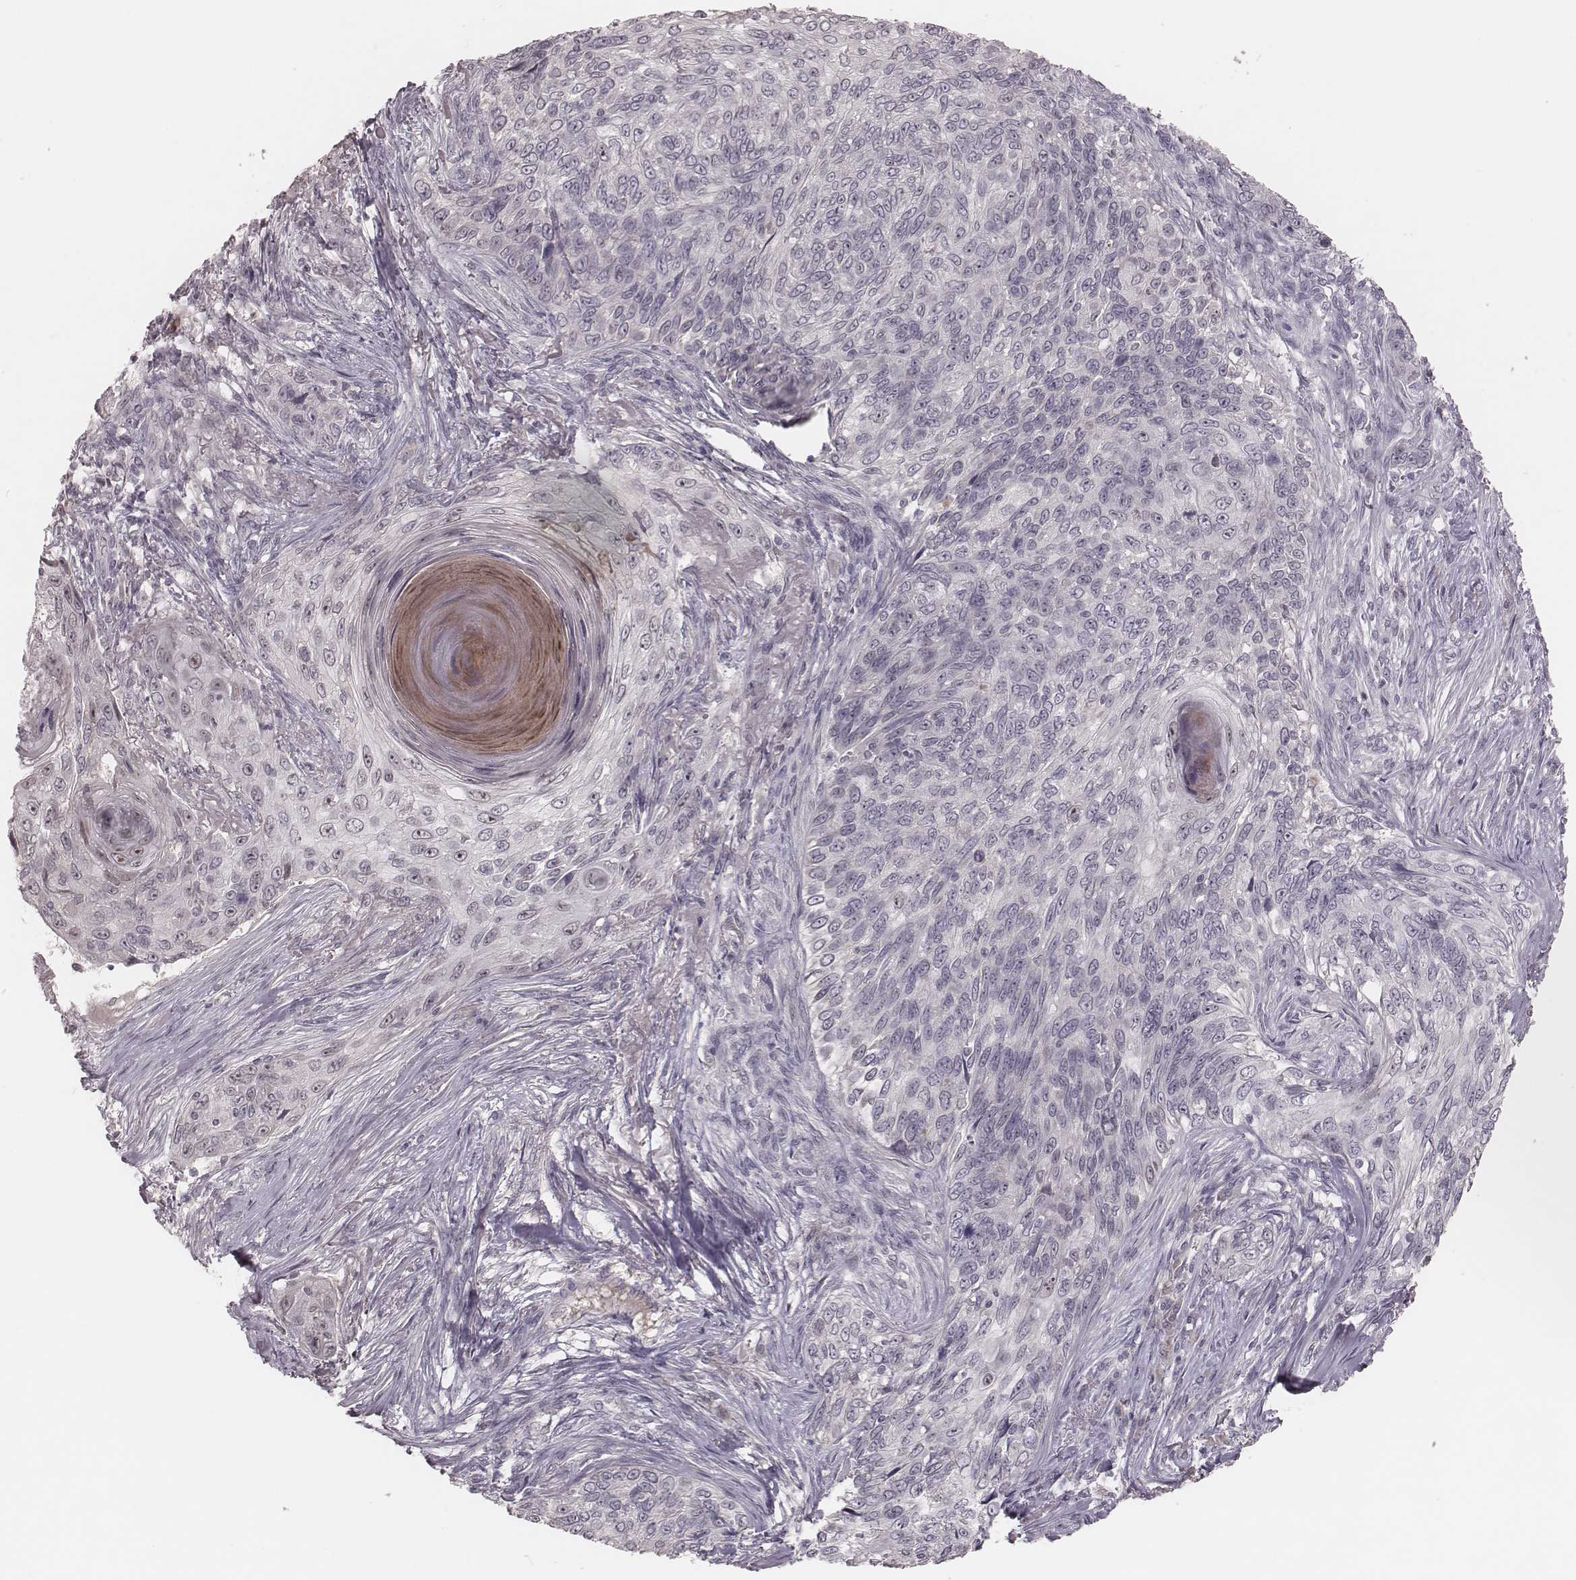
{"staining": {"intensity": "negative", "quantity": "none", "location": "none"}, "tissue": "skin cancer", "cell_type": "Tumor cells", "image_type": "cancer", "snomed": [{"axis": "morphology", "description": "Squamous cell carcinoma, NOS"}, {"axis": "topography", "description": "Skin"}], "caption": "Immunohistochemistry (IHC) of skin cancer (squamous cell carcinoma) demonstrates no expression in tumor cells. Nuclei are stained in blue.", "gene": "FAM13B", "patient": {"sex": "male", "age": 92}}